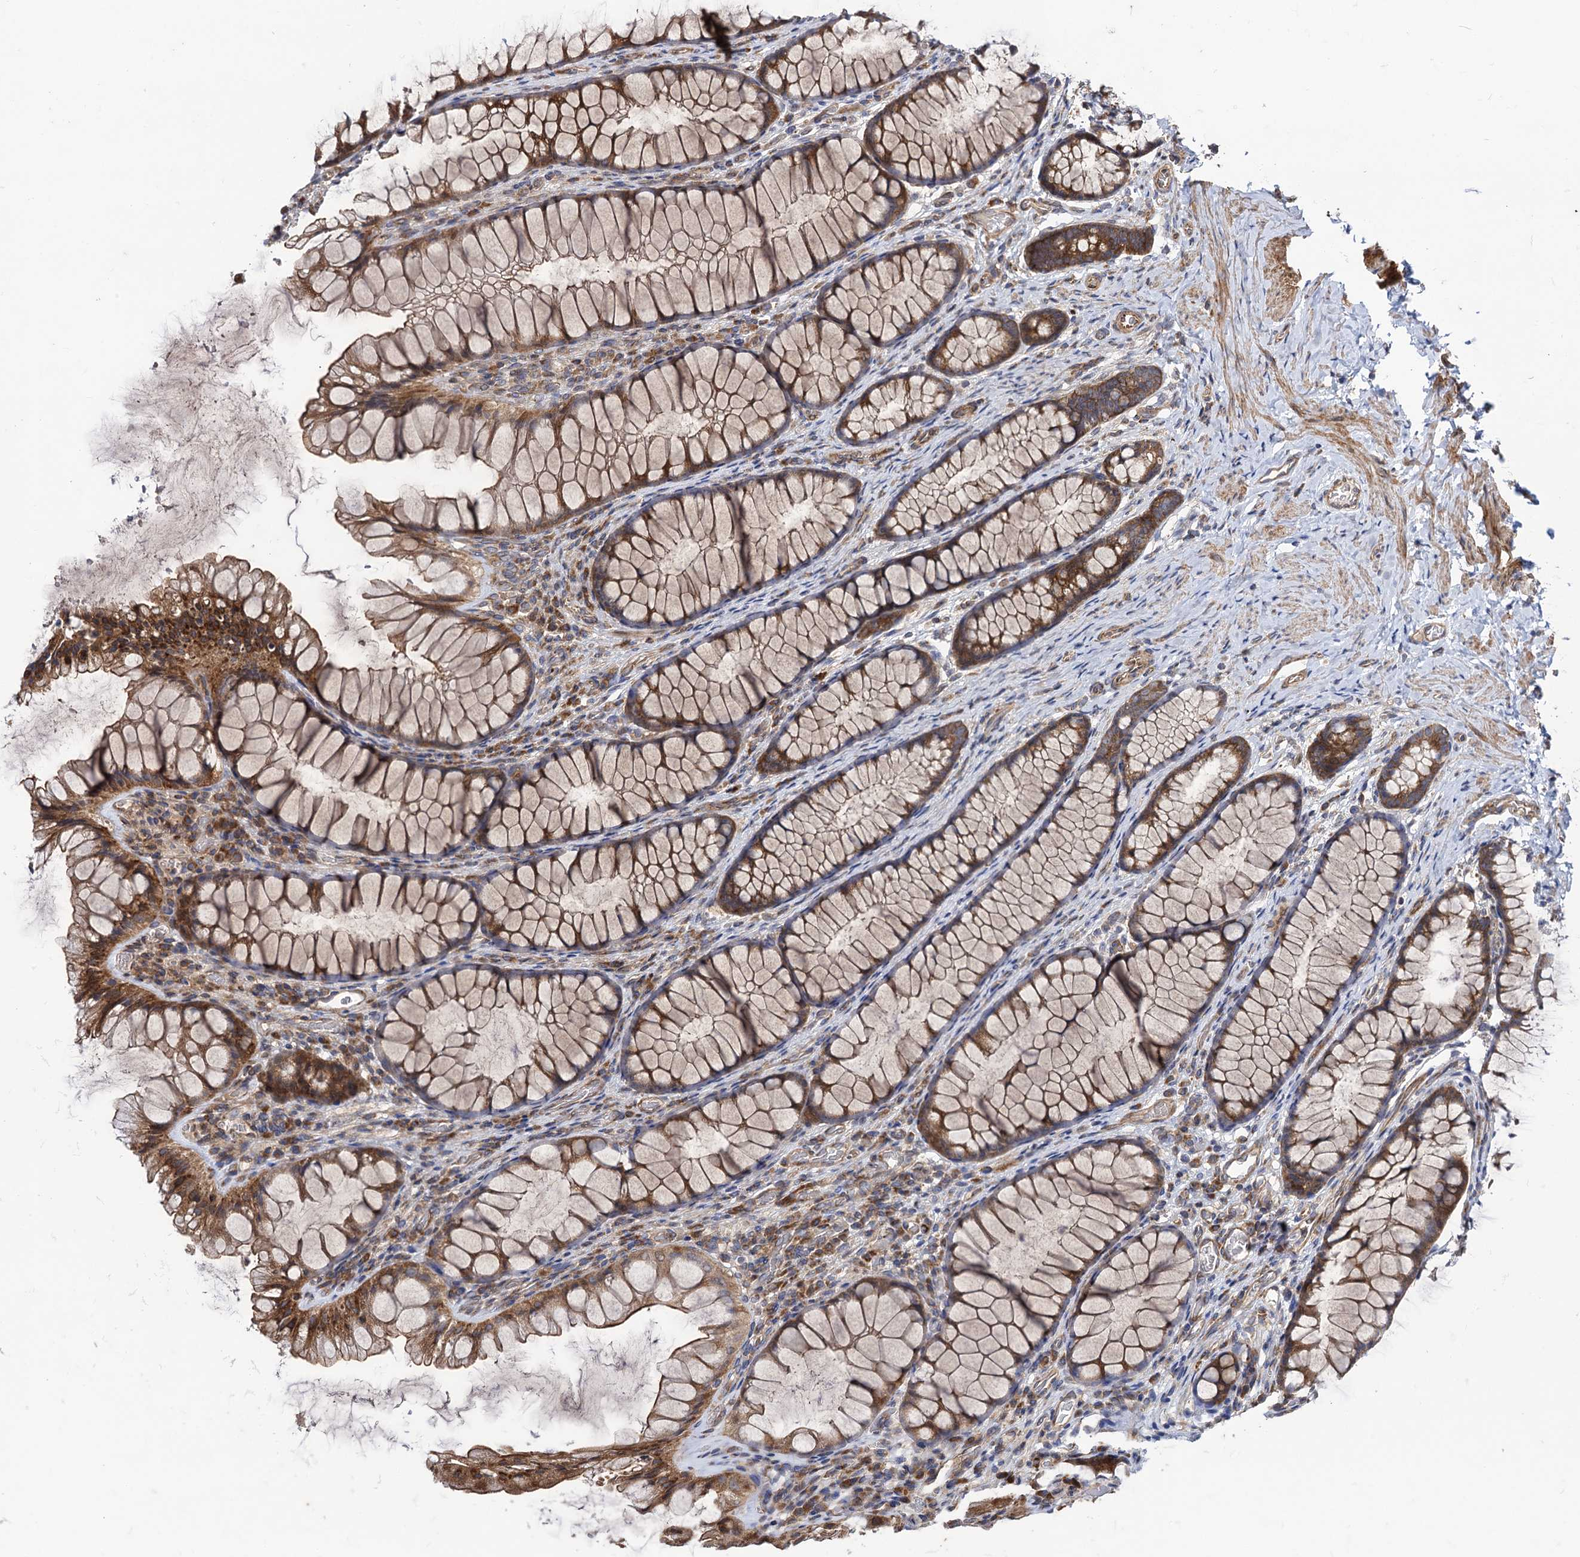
{"staining": {"intensity": "weak", "quantity": ">75%", "location": "cytoplasmic/membranous"}, "tissue": "colon", "cell_type": "Endothelial cells", "image_type": "normal", "snomed": [{"axis": "morphology", "description": "Normal tissue, NOS"}, {"axis": "topography", "description": "Colon"}], "caption": "Brown immunohistochemical staining in unremarkable human colon shows weak cytoplasmic/membranous positivity in about >75% of endothelial cells. (Brightfield microscopy of DAB IHC at high magnification).", "gene": "DYDC1", "patient": {"sex": "female", "age": 62}}